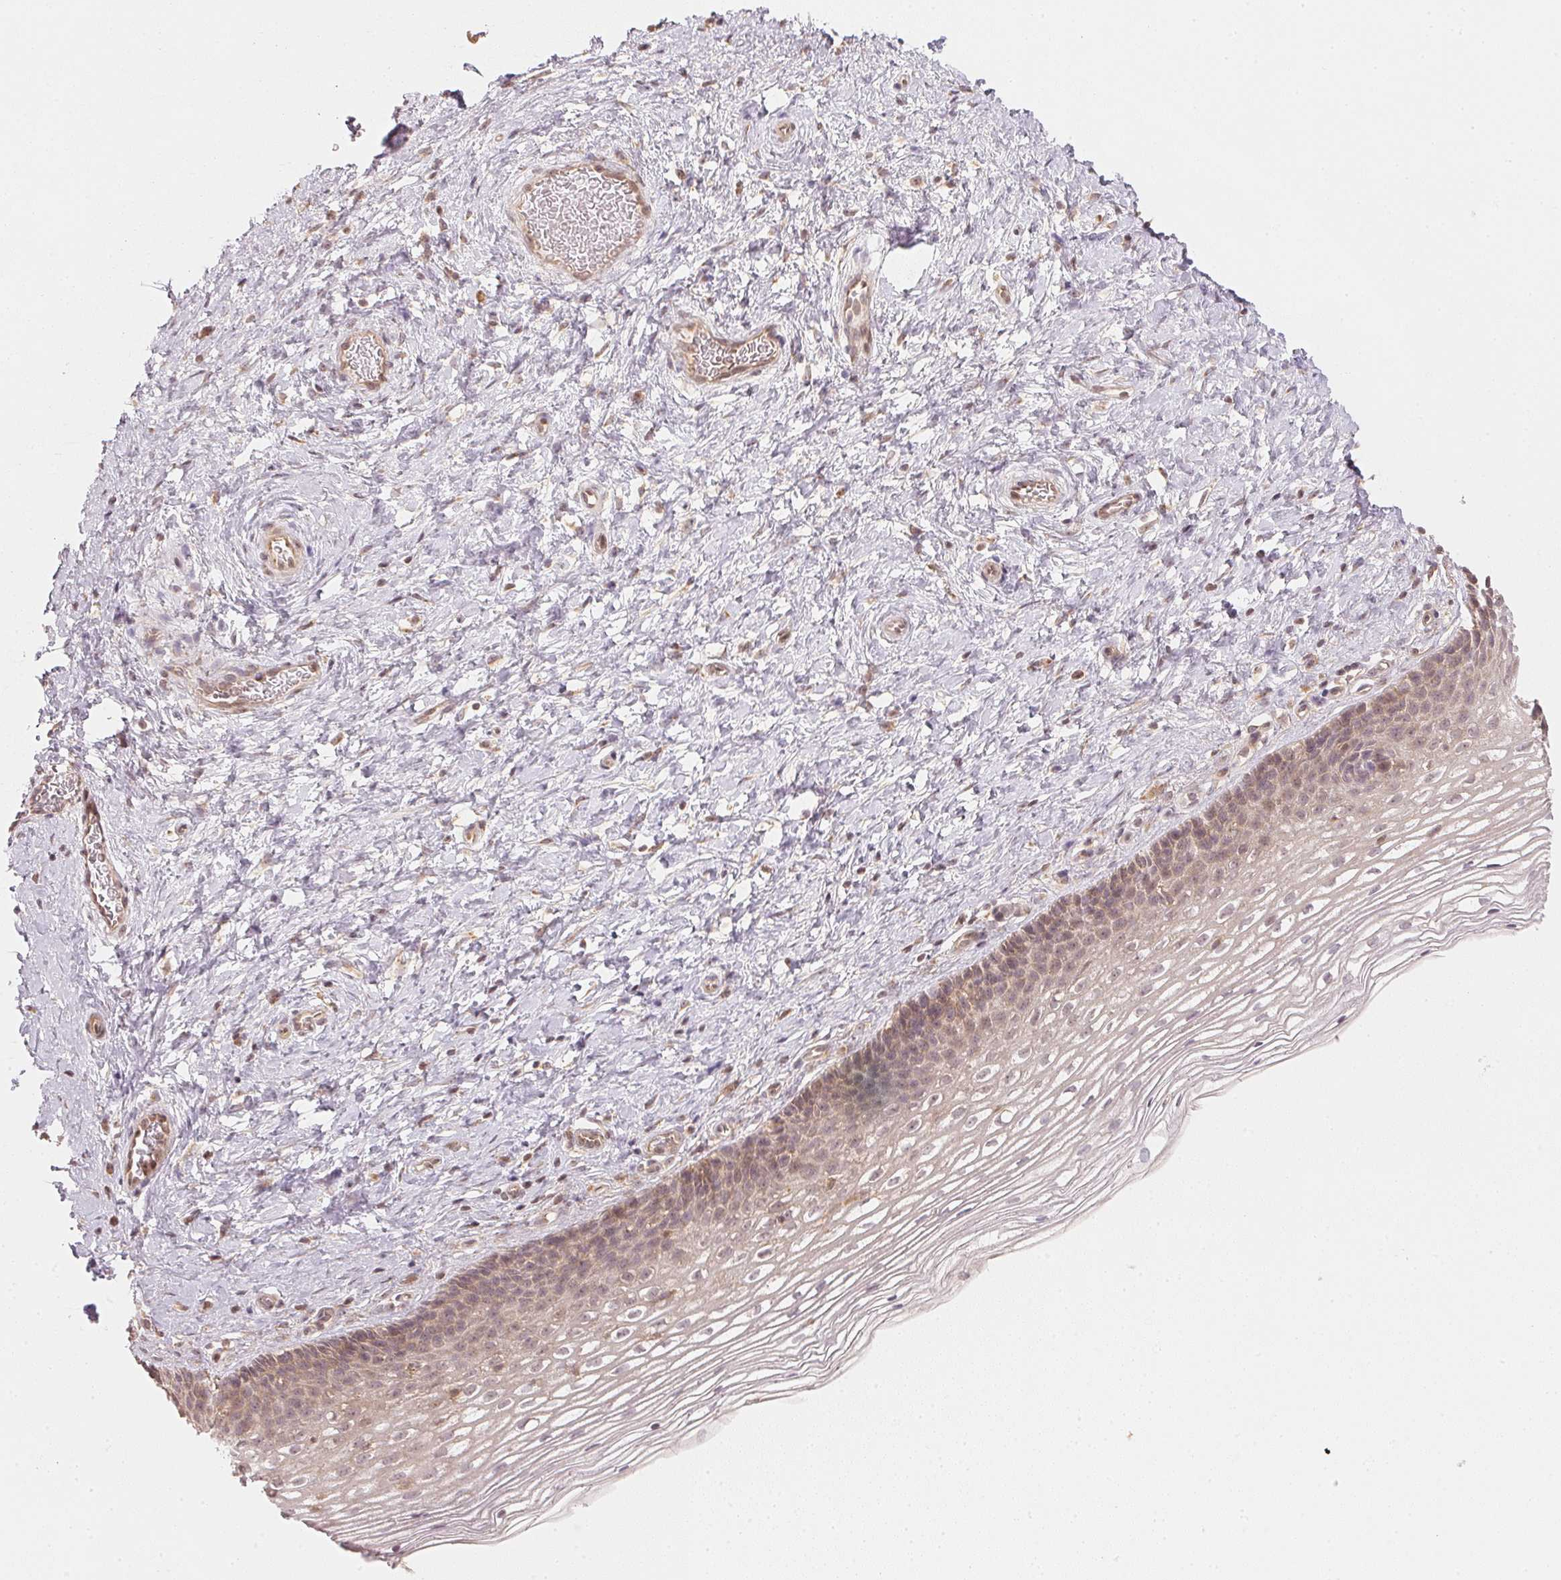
{"staining": {"intensity": "weak", "quantity": "25%-75%", "location": "cytoplasmic/membranous"}, "tissue": "cervix", "cell_type": "Glandular cells", "image_type": "normal", "snomed": [{"axis": "morphology", "description": "Normal tissue, NOS"}, {"axis": "topography", "description": "Cervix"}], "caption": "Brown immunohistochemical staining in benign human cervix exhibits weak cytoplasmic/membranous positivity in about 25%-75% of glandular cells.", "gene": "WDR54", "patient": {"sex": "female", "age": 34}}